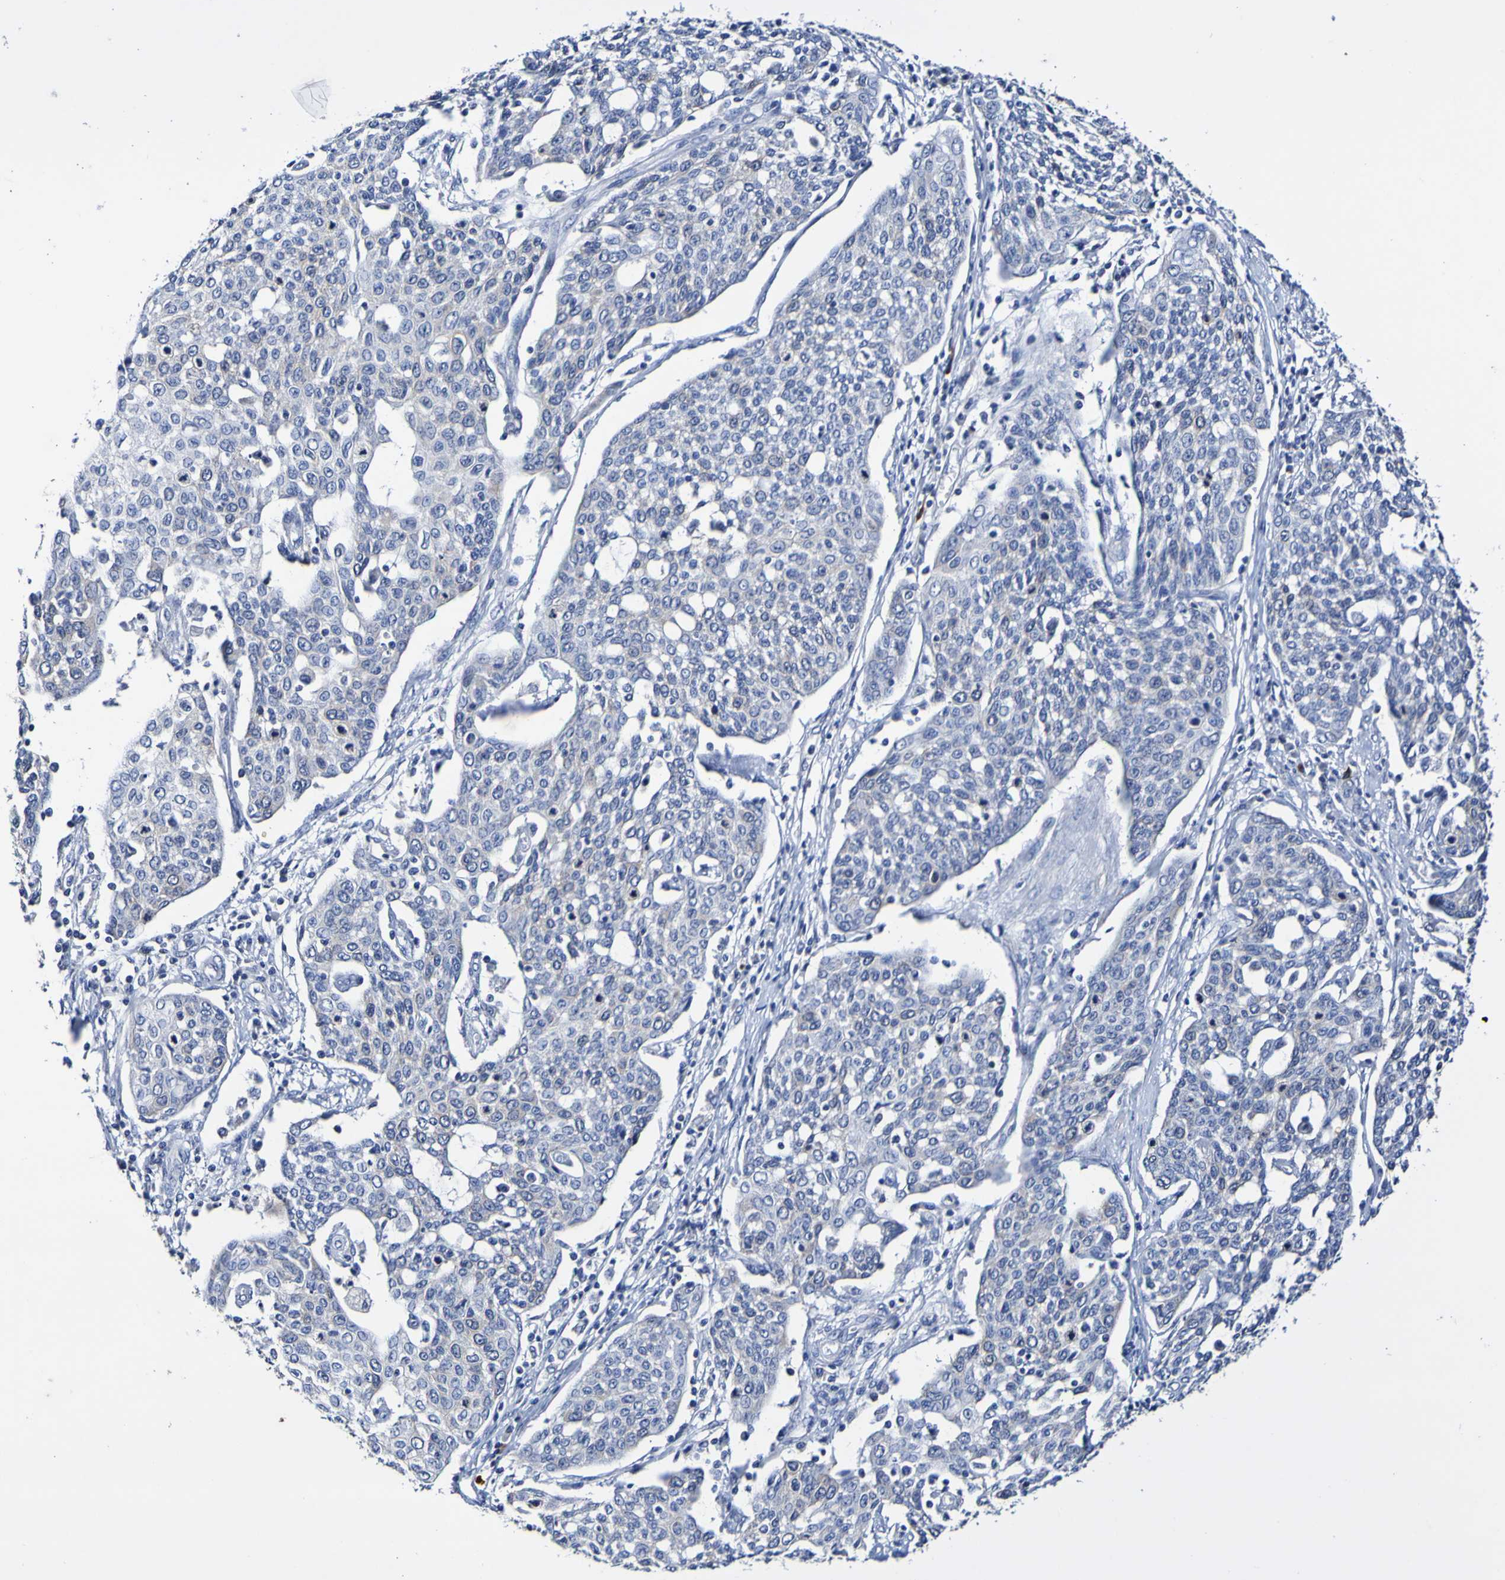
{"staining": {"intensity": "negative", "quantity": "none", "location": "none"}, "tissue": "cervical cancer", "cell_type": "Tumor cells", "image_type": "cancer", "snomed": [{"axis": "morphology", "description": "Squamous cell carcinoma, NOS"}, {"axis": "topography", "description": "Cervix"}], "caption": "This is an immunohistochemistry (IHC) micrograph of cervical cancer. There is no positivity in tumor cells.", "gene": "ACVR1C", "patient": {"sex": "female", "age": 34}}